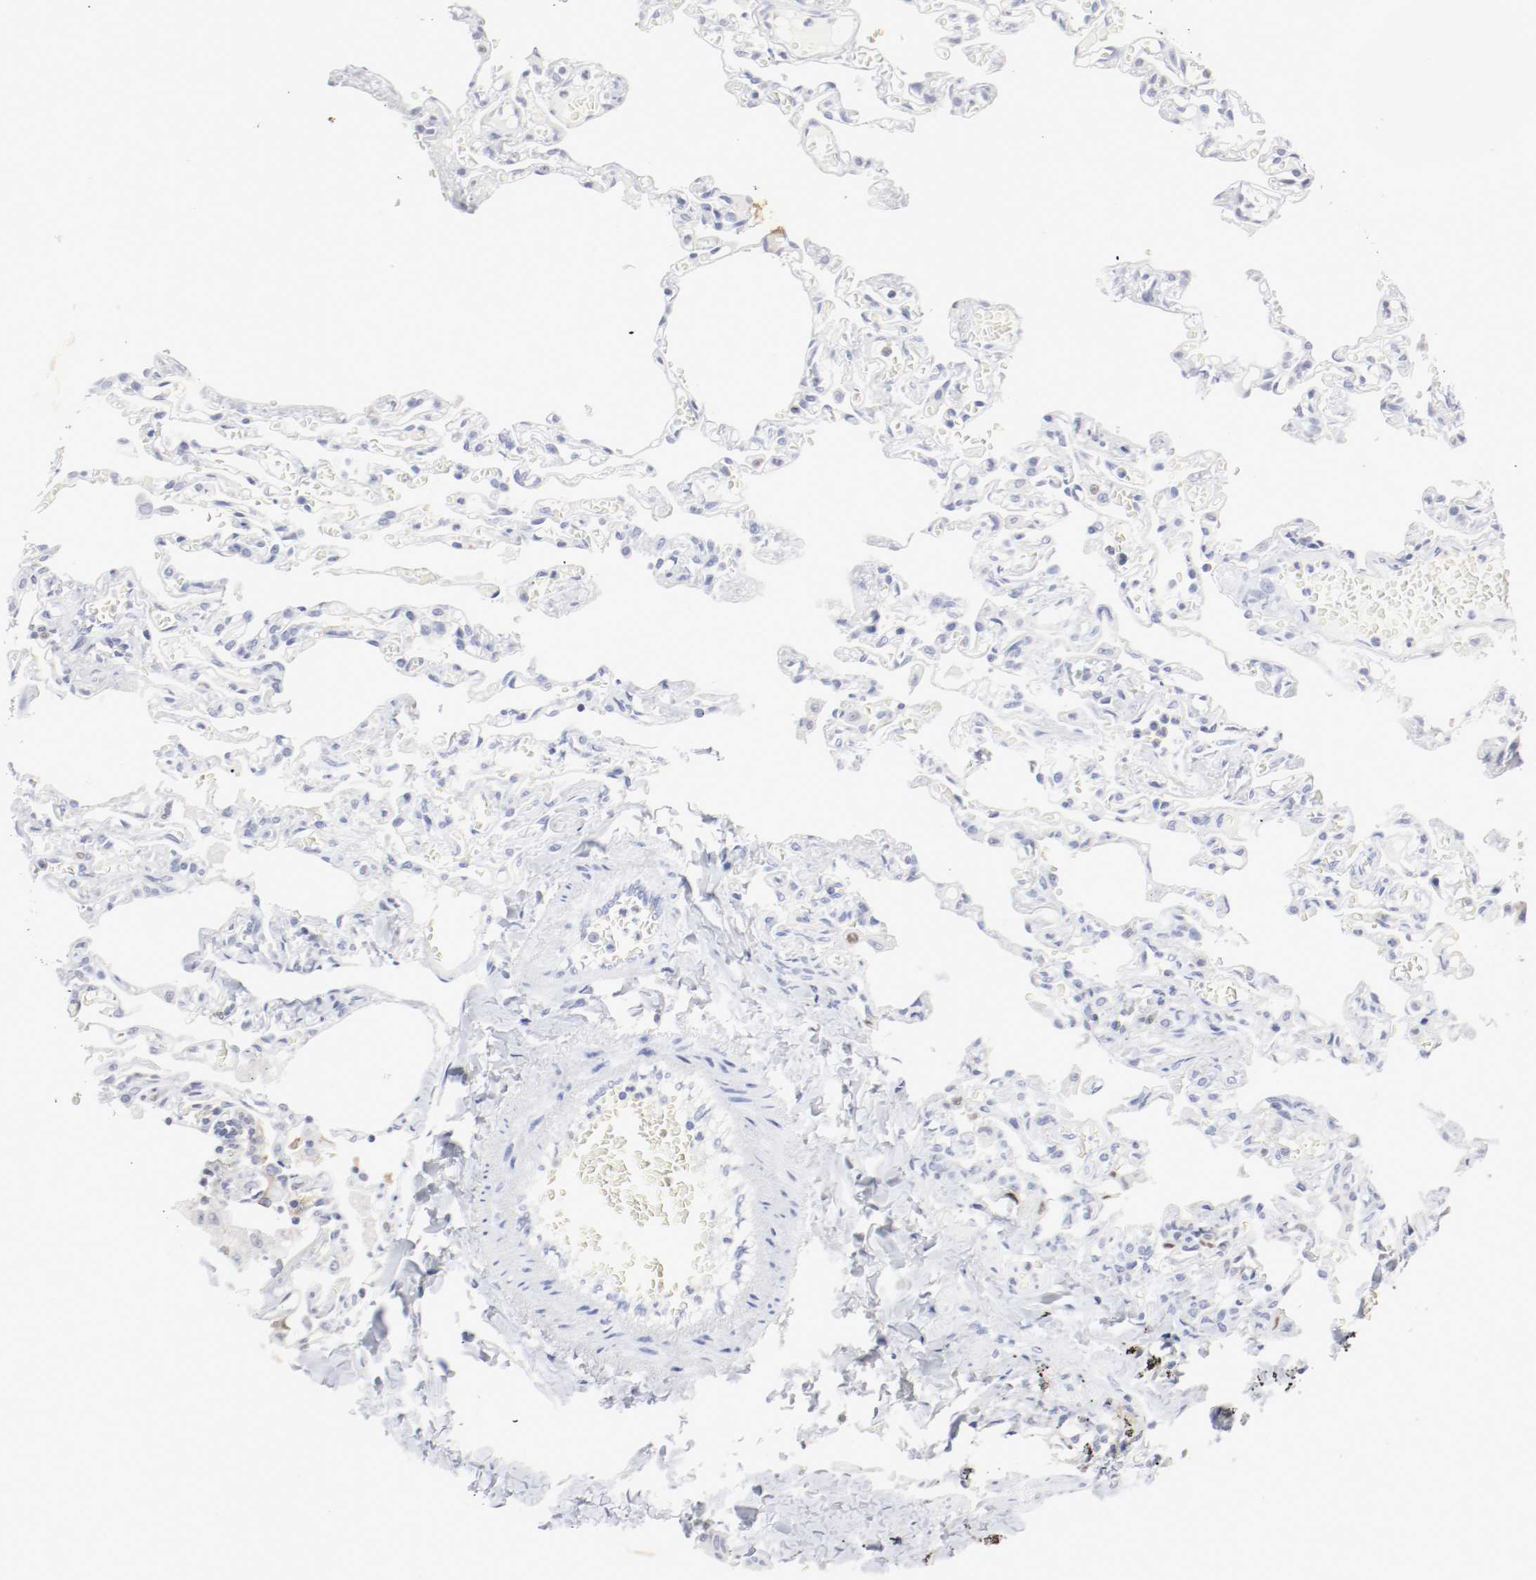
{"staining": {"intensity": "negative", "quantity": "none", "location": "none"}, "tissue": "lung", "cell_type": "Alveolar cells", "image_type": "normal", "snomed": [{"axis": "morphology", "description": "Normal tissue, NOS"}, {"axis": "topography", "description": "Lung"}], "caption": "There is no significant expression in alveolar cells of lung. Brightfield microscopy of IHC stained with DAB (3,3'-diaminobenzidine) (brown) and hematoxylin (blue), captured at high magnification.", "gene": "ITGAX", "patient": {"sex": "male", "age": 21}}